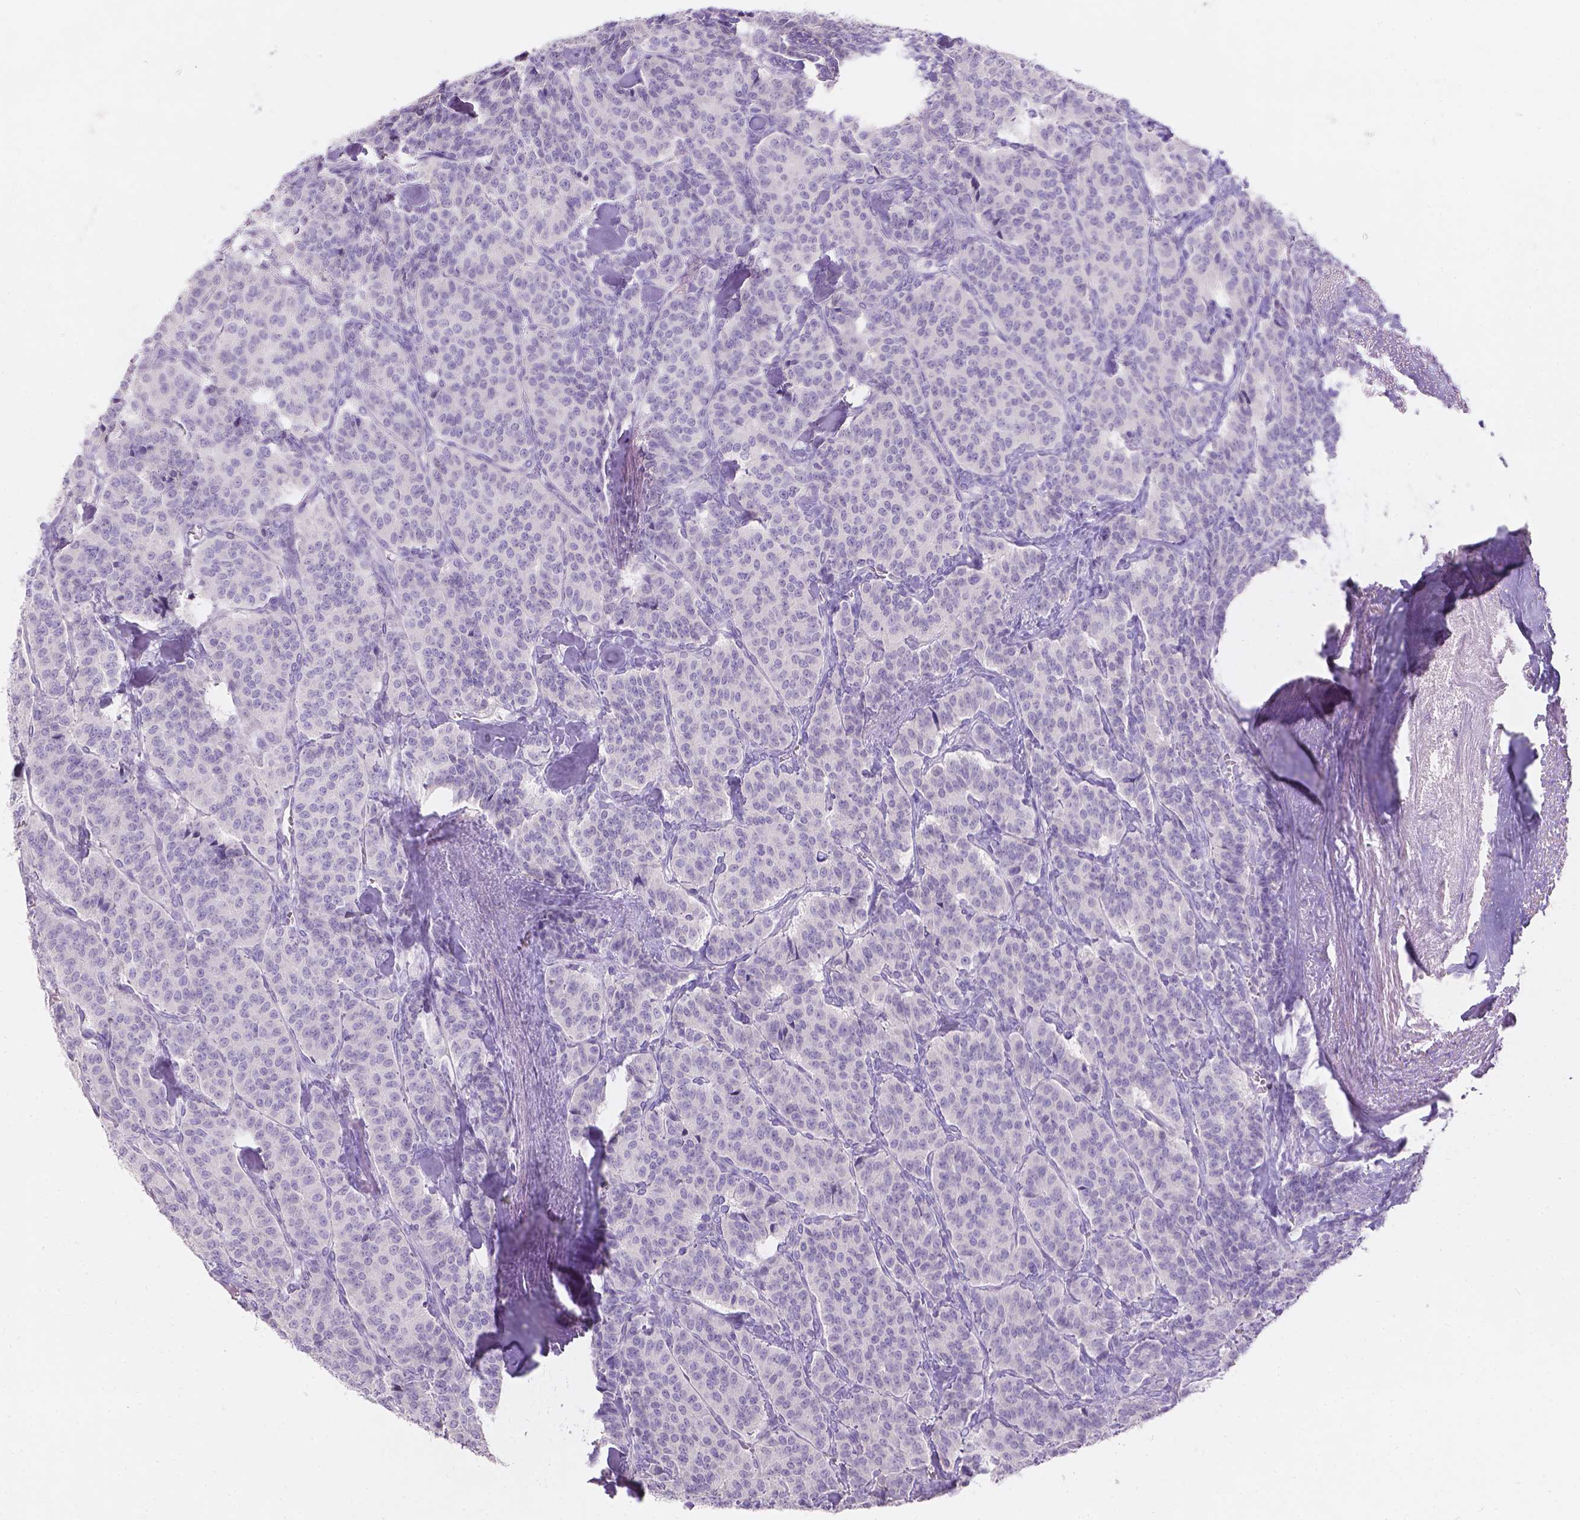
{"staining": {"intensity": "negative", "quantity": "none", "location": "none"}, "tissue": "carcinoid", "cell_type": "Tumor cells", "image_type": "cancer", "snomed": [{"axis": "morphology", "description": "Normal tissue, NOS"}, {"axis": "morphology", "description": "Carcinoid, malignant, NOS"}, {"axis": "topography", "description": "Lung"}], "caption": "Tumor cells are negative for brown protein staining in carcinoid (malignant).", "gene": "GAL3ST2", "patient": {"sex": "female", "age": 46}}